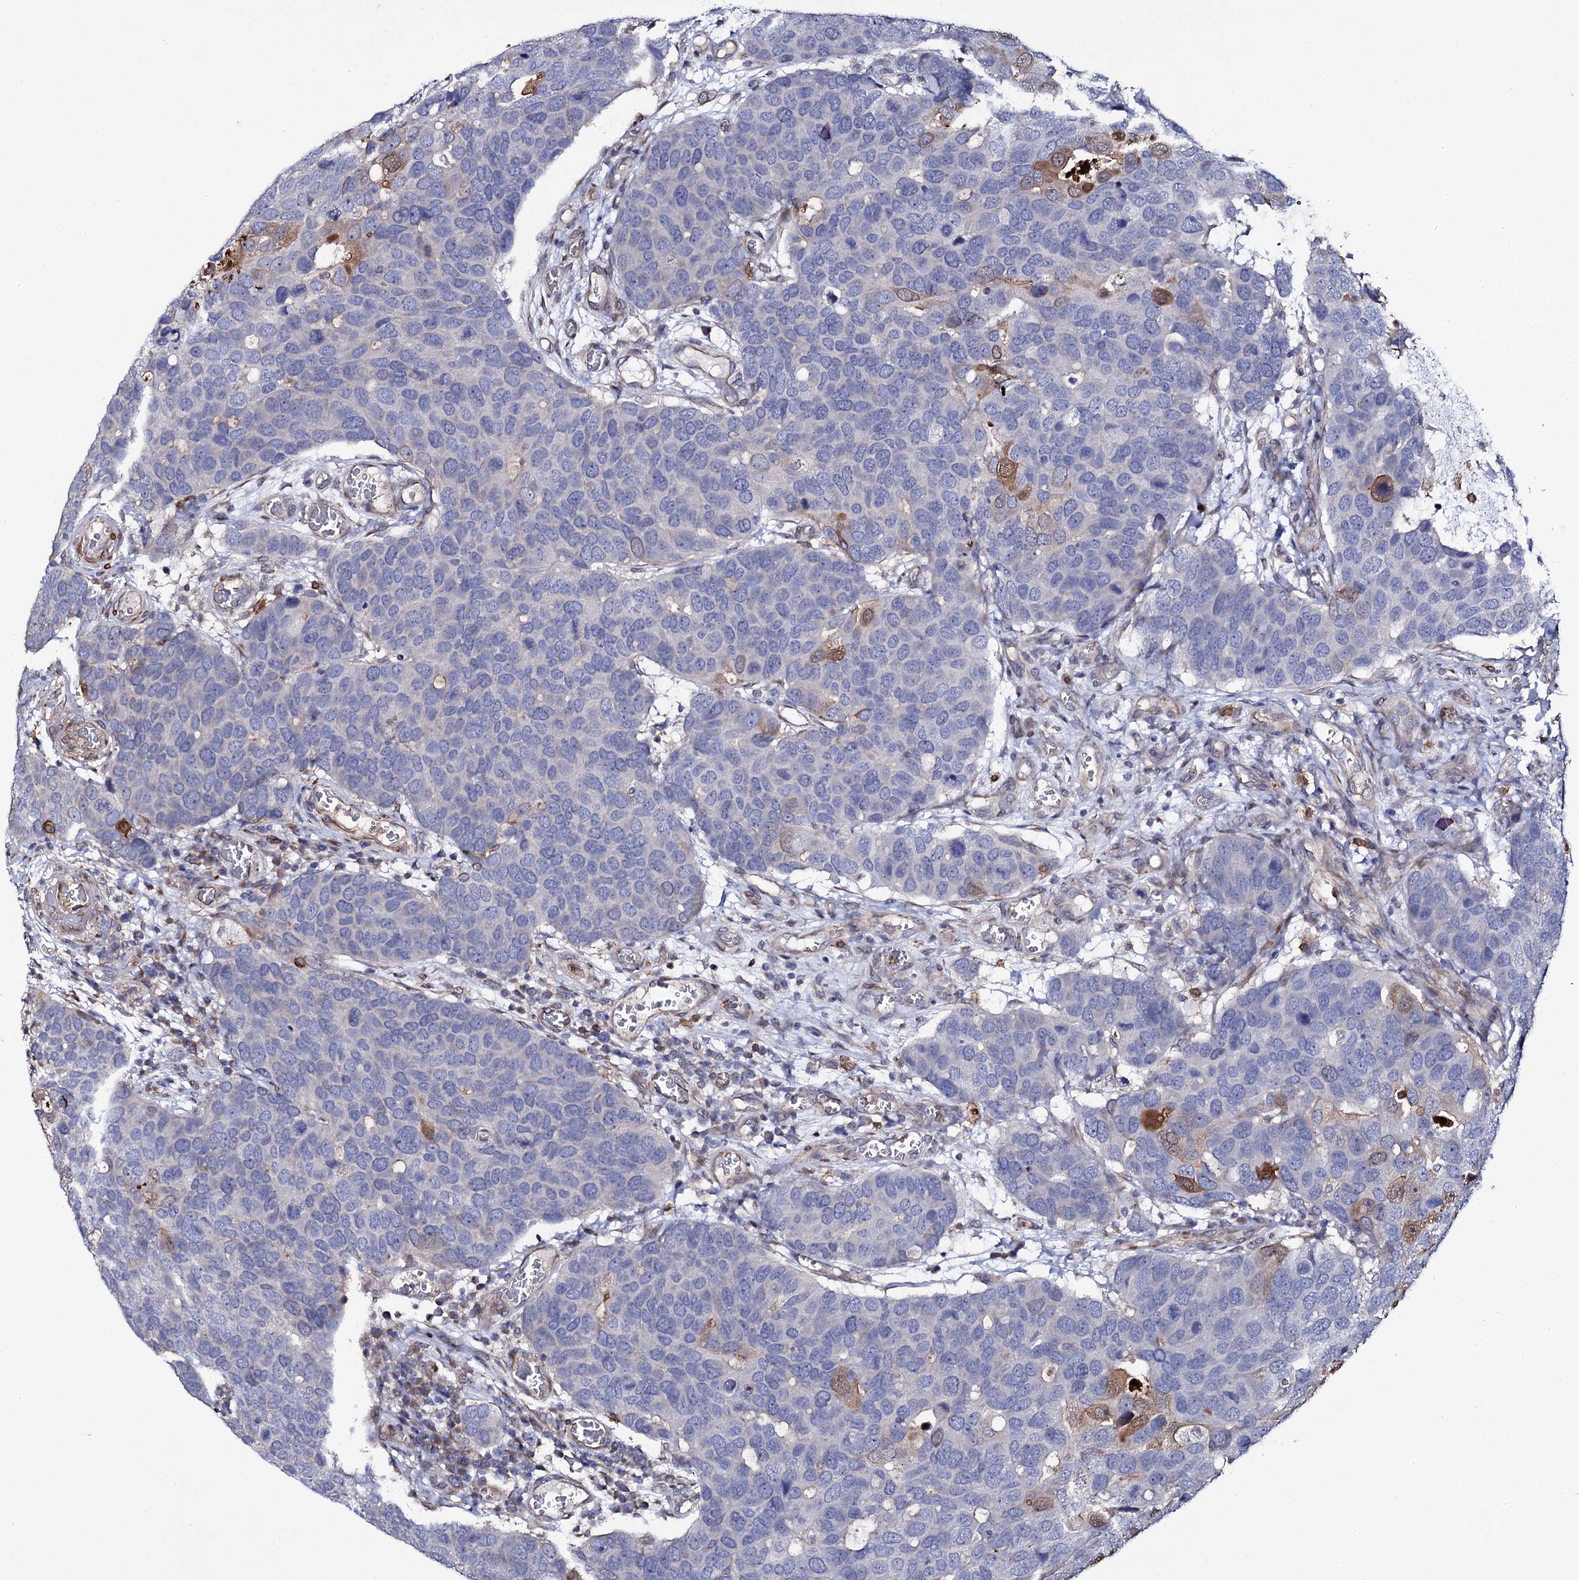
{"staining": {"intensity": "negative", "quantity": "none", "location": "none"}, "tissue": "breast cancer", "cell_type": "Tumor cells", "image_type": "cancer", "snomed": [{"axis": "morphology", "description": "Duct carcinoma"}, {"axis": "topography", "description": "Breast"}], "caption": "This histopathology image is of breast cancer (infiltrating ductal carcinoma) stained with immunohistochemistry to label a protein in brown with the nuclei are counter-stained blue. There is no positivity in tumor cells.", "gene": "TTC23", "patient": {"sex": "female", "age": 83}}